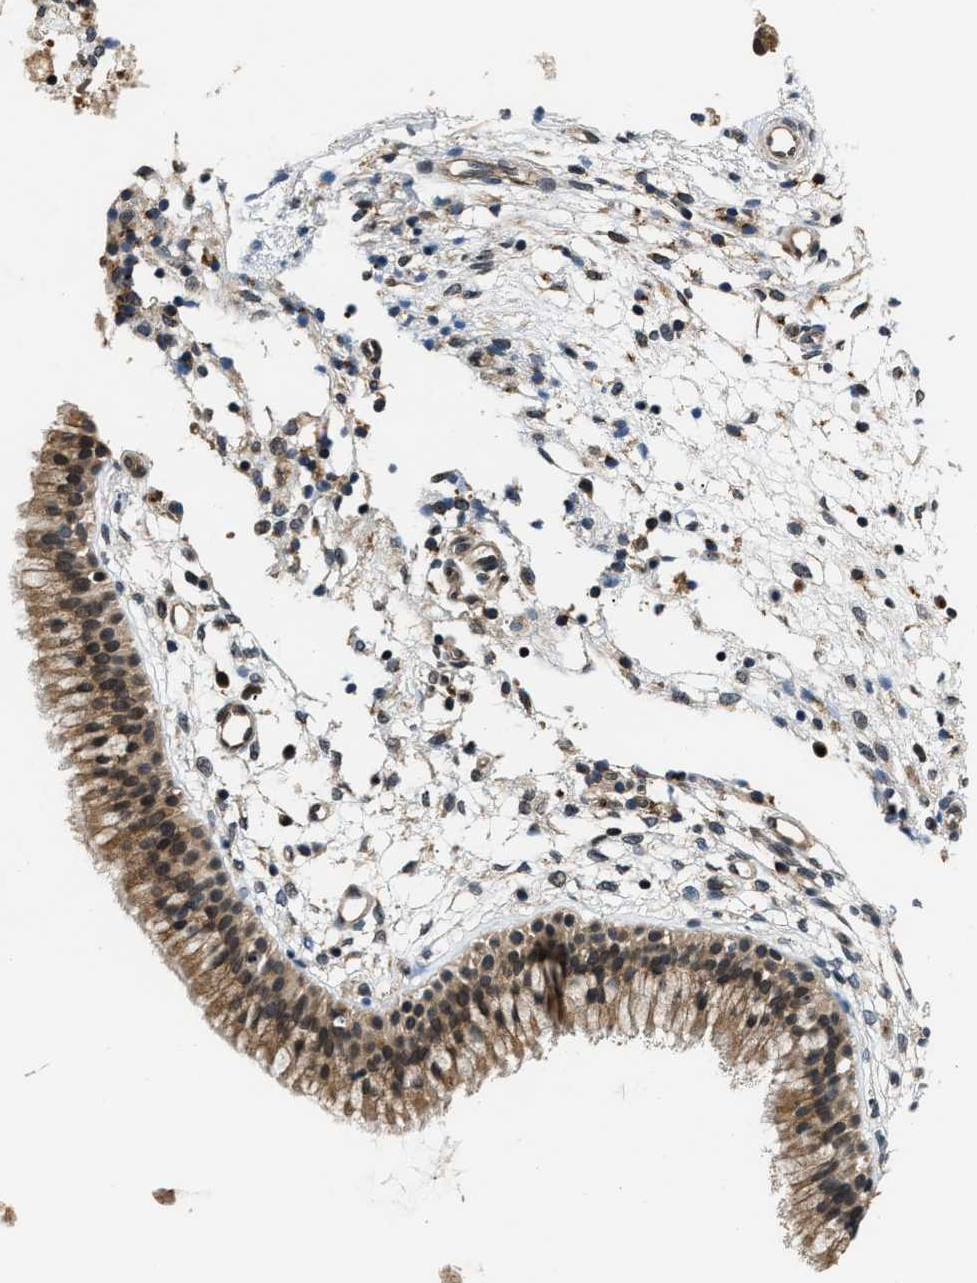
{"staining": {"intensity": "moderate", "quantity": ">75%", "location": "cytoplasmic/membranous,nuclear"}, "tissue": "nasopharynx", "cell_type": "Respiratory epithelial cells", "image_type": "normal", "snomed": [{"axis": "morphology", "description": "Normal tissue, NOS"}, {"axis": "topography", "description": "Nasopharynx"}], "caption": "Brown immunohistochemical staining in unremarkable nasopharynx displays moderate cytoplasmic/membranous,nuclear positivity in approximately >75% of respiratory epithelial cells.", "gene": "RAB29", "patient": {"sex": "male", "age": 21}}